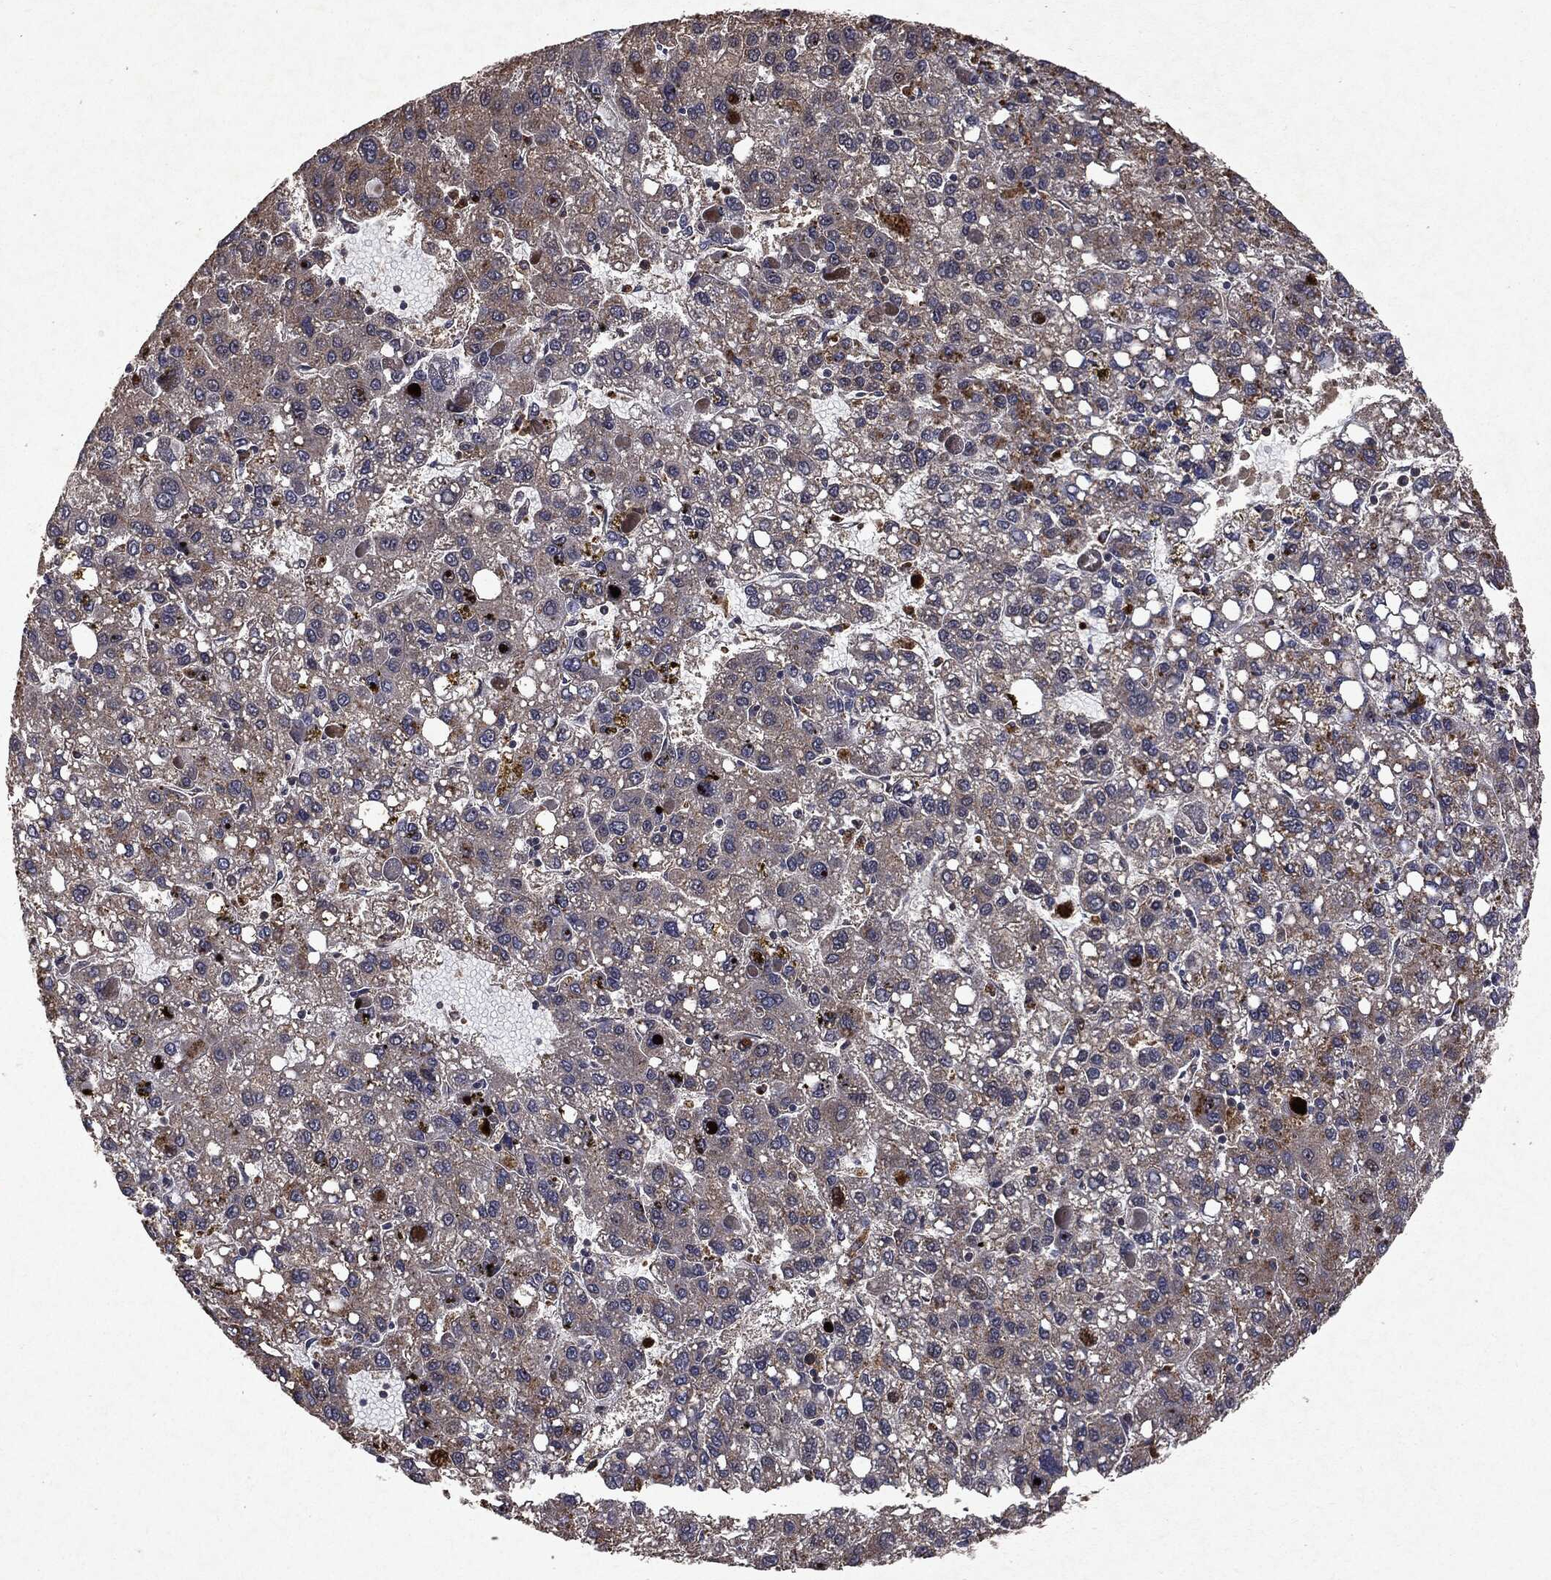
{"staining": {"intensity": "negative", "quantity": "none", "location": "none"}, "tissue": "liver cancer", "cell_type": "Tumor cells", "image_type": "cancer", "snomed": [{"axis": "morphology", "description": "Carcinoma, Hepatocellular, NOS"}, {"axis": "topography", "description": "Liver"}], "caption": "The immunohistochemistry (IHC) histopathology image has no significant staining in tumor cells of liver cancer (hepatocellular carcinoma) tissue.", "gene": "PTEN", "patient": {"sex": "female", "age": 82}}